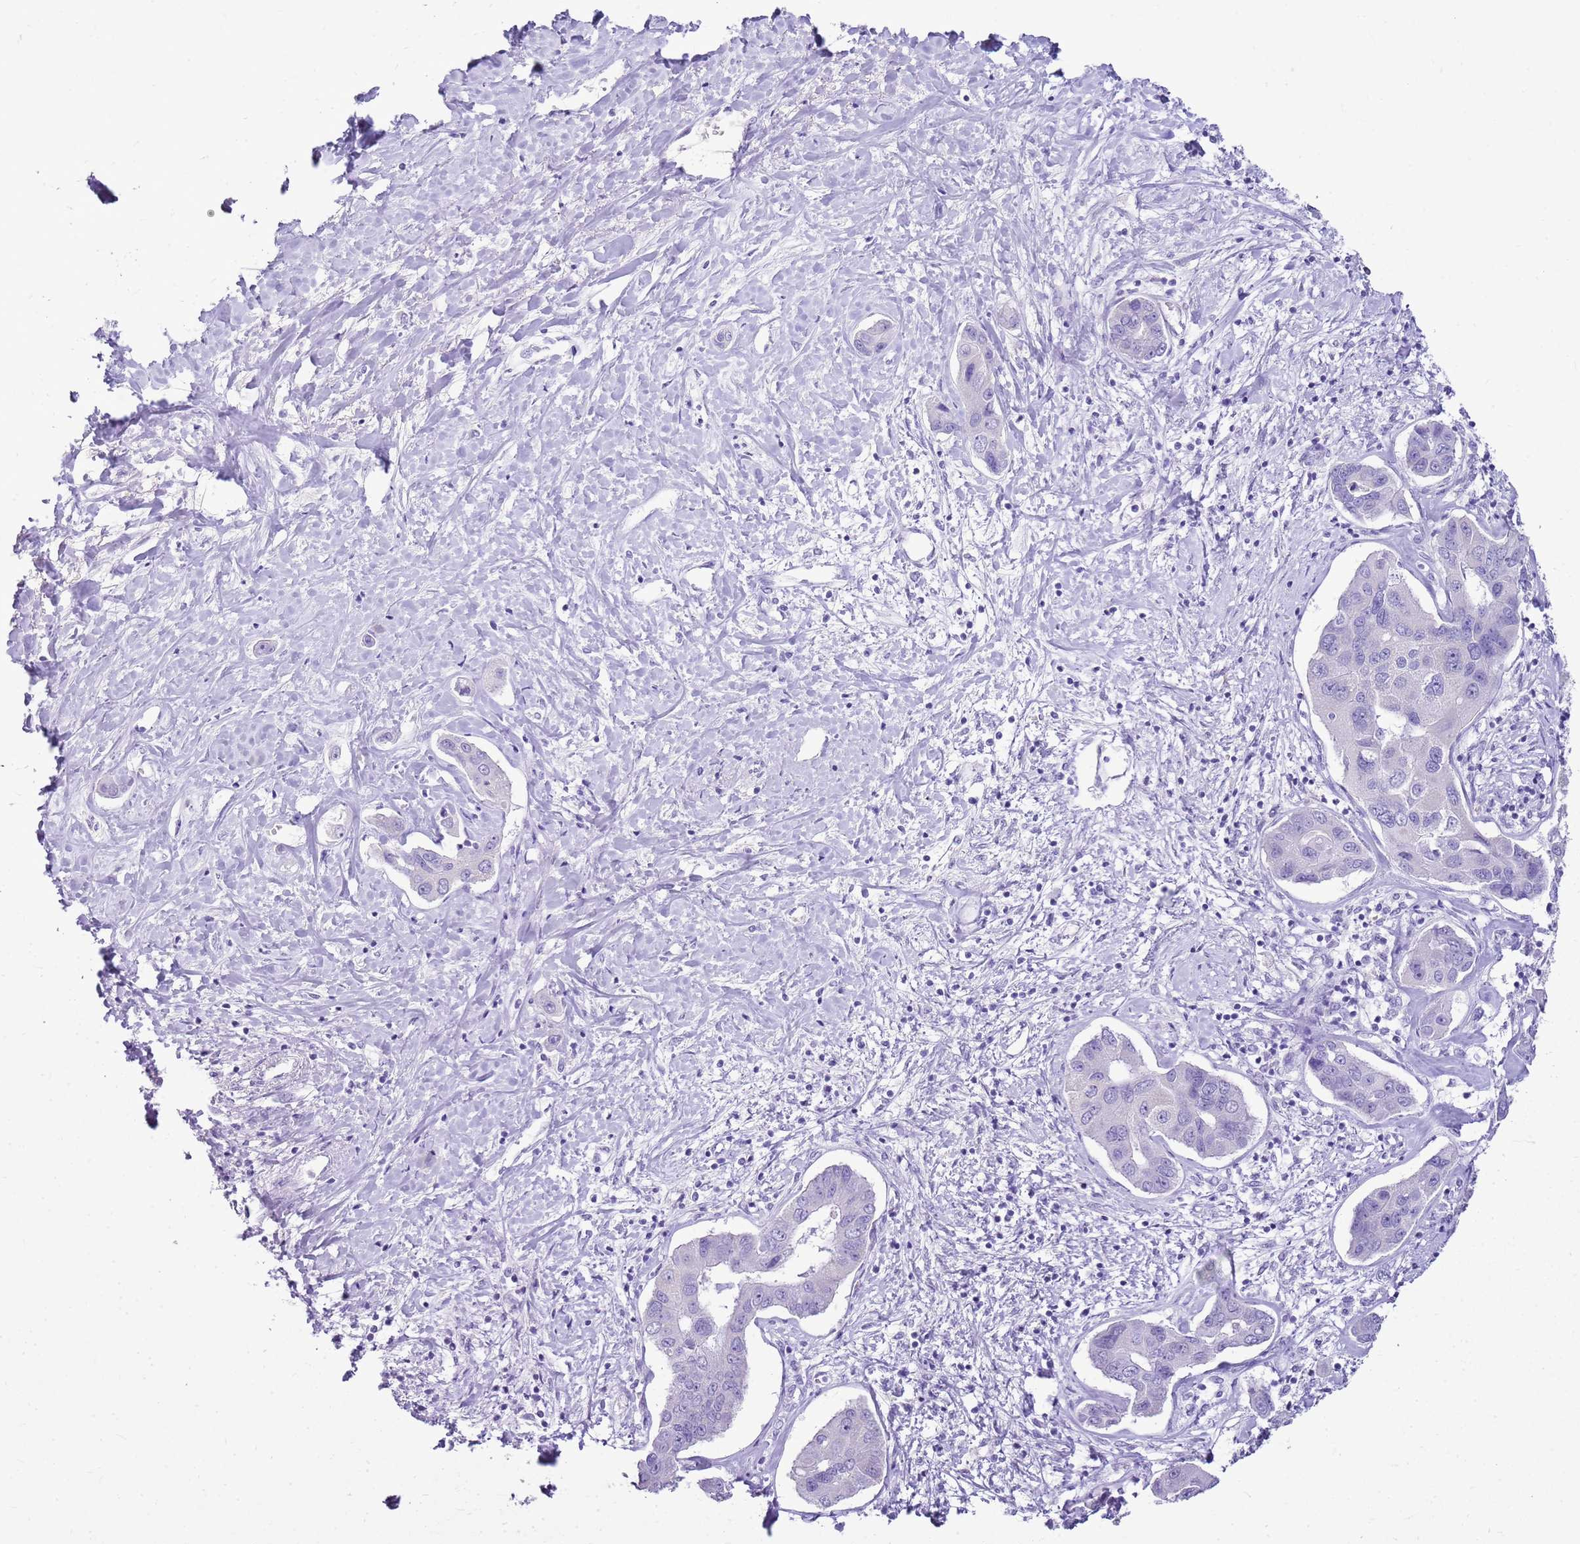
{"staining": {"intensity": "negative", "quantity": "none", "location": "none"}, "tissue": "liver cancer", "cell_type": "Tumor cells", "image_type": "cancer", "snomed": [{"axis": "morphology", "description": "Cholangiocarcinoma"}, {"axis": "topography", "description": "Liver"}], "caption": "Immunohistochemical staining of liver cancer (cholangiocarcinoma) displays no significant staining in tumor cells.", "gene": "SULT1E1", "patient": {"sex": "male", "age": 59}}